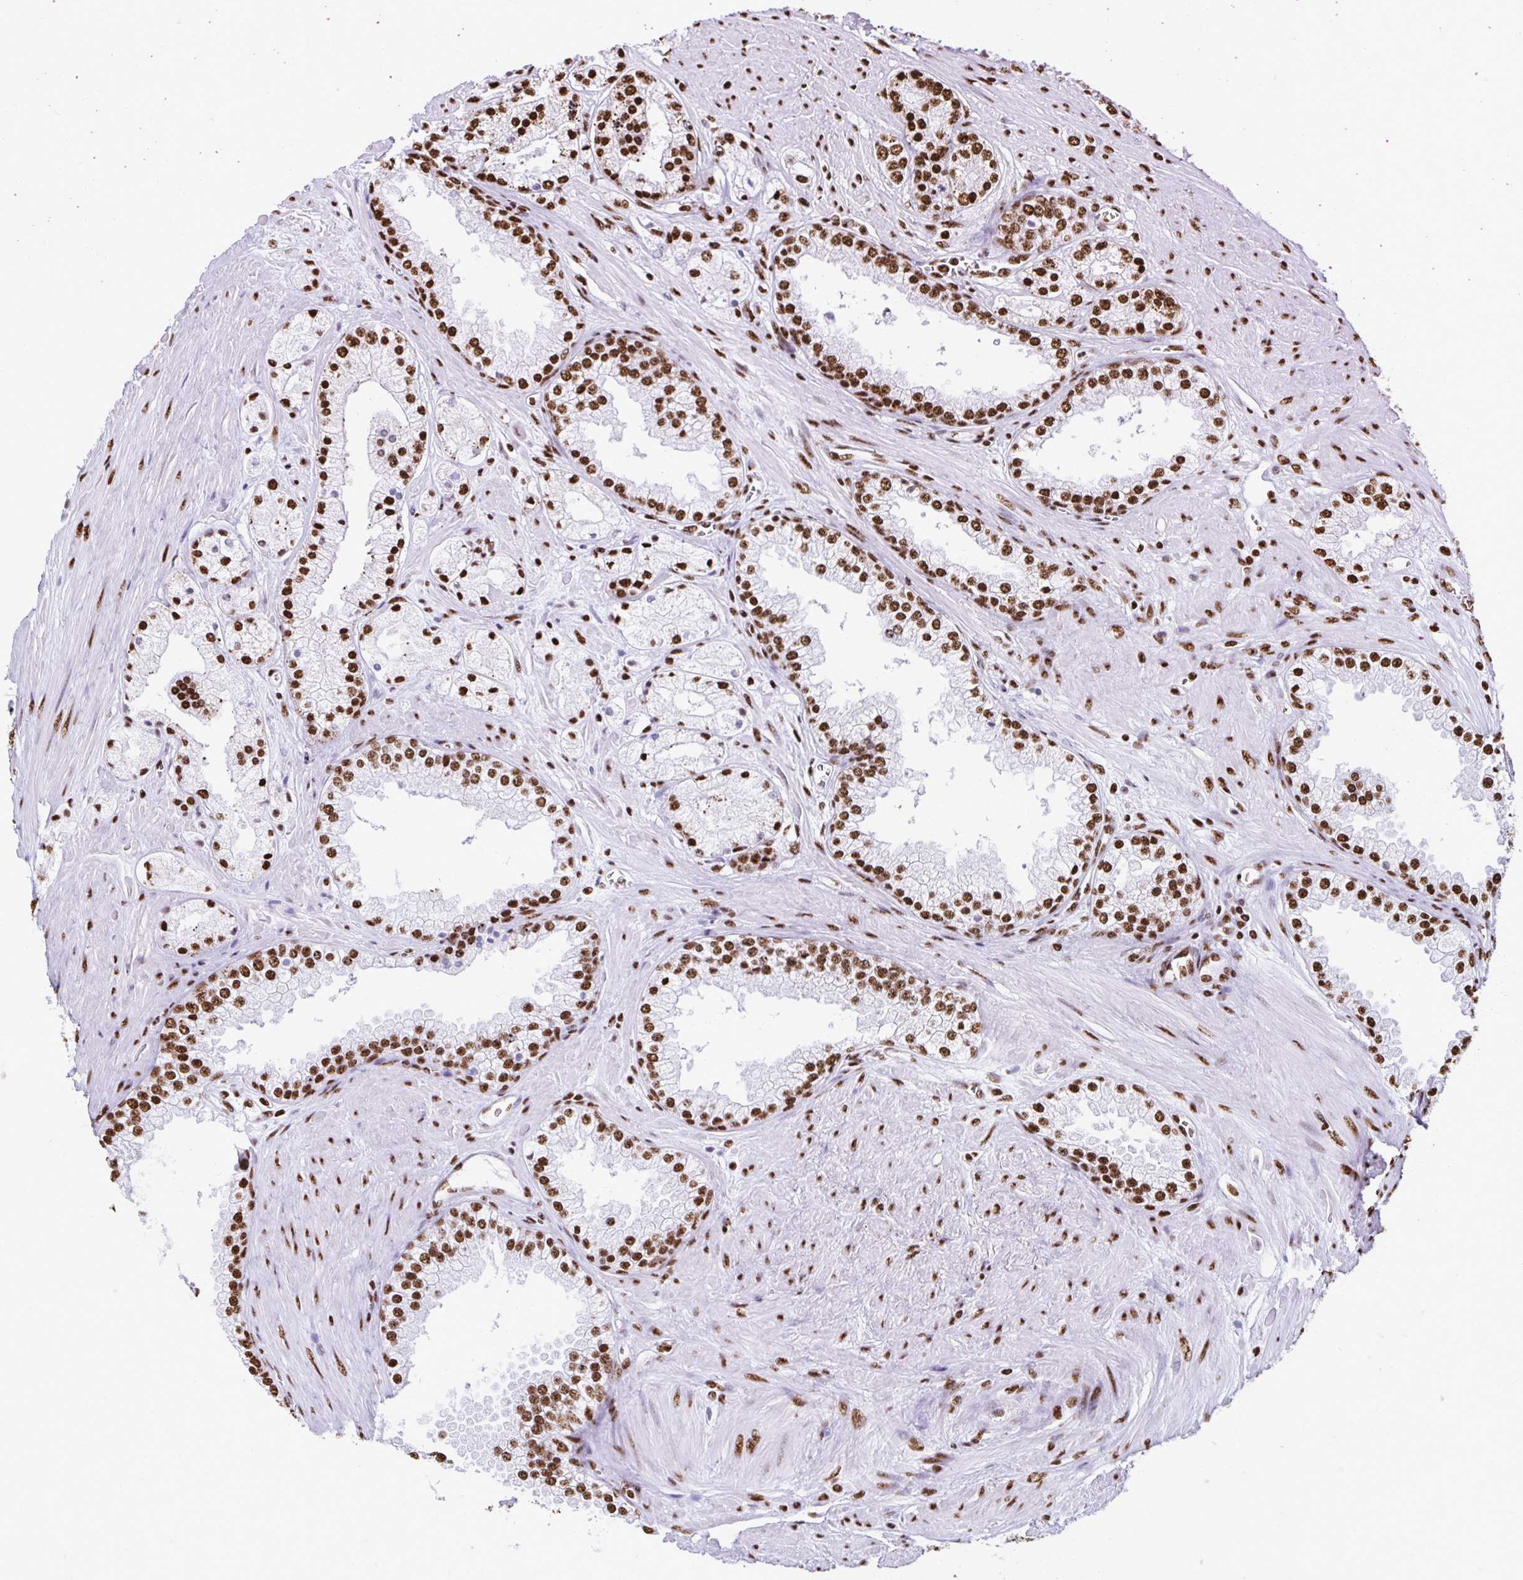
{"staining": {"intensity": "strong", "quantity": ">75%", "location": "nuclear"}, "tissue": "prostate cancer", "cell_type": "Tumor cells", "image_type": "cancer", "snomed": [{"axis": "morphology", "description": "Adenocarcinoma, High grade"}, {"axis": "topography", "description": "Prostate"}], "caption": "Strong nuclear staining is appreciated in about >75% of tumor cells in high-grade adenocarcinoma (prostate).", "gene": "NONO", "patient": {"sex": "male", "age": 66}}